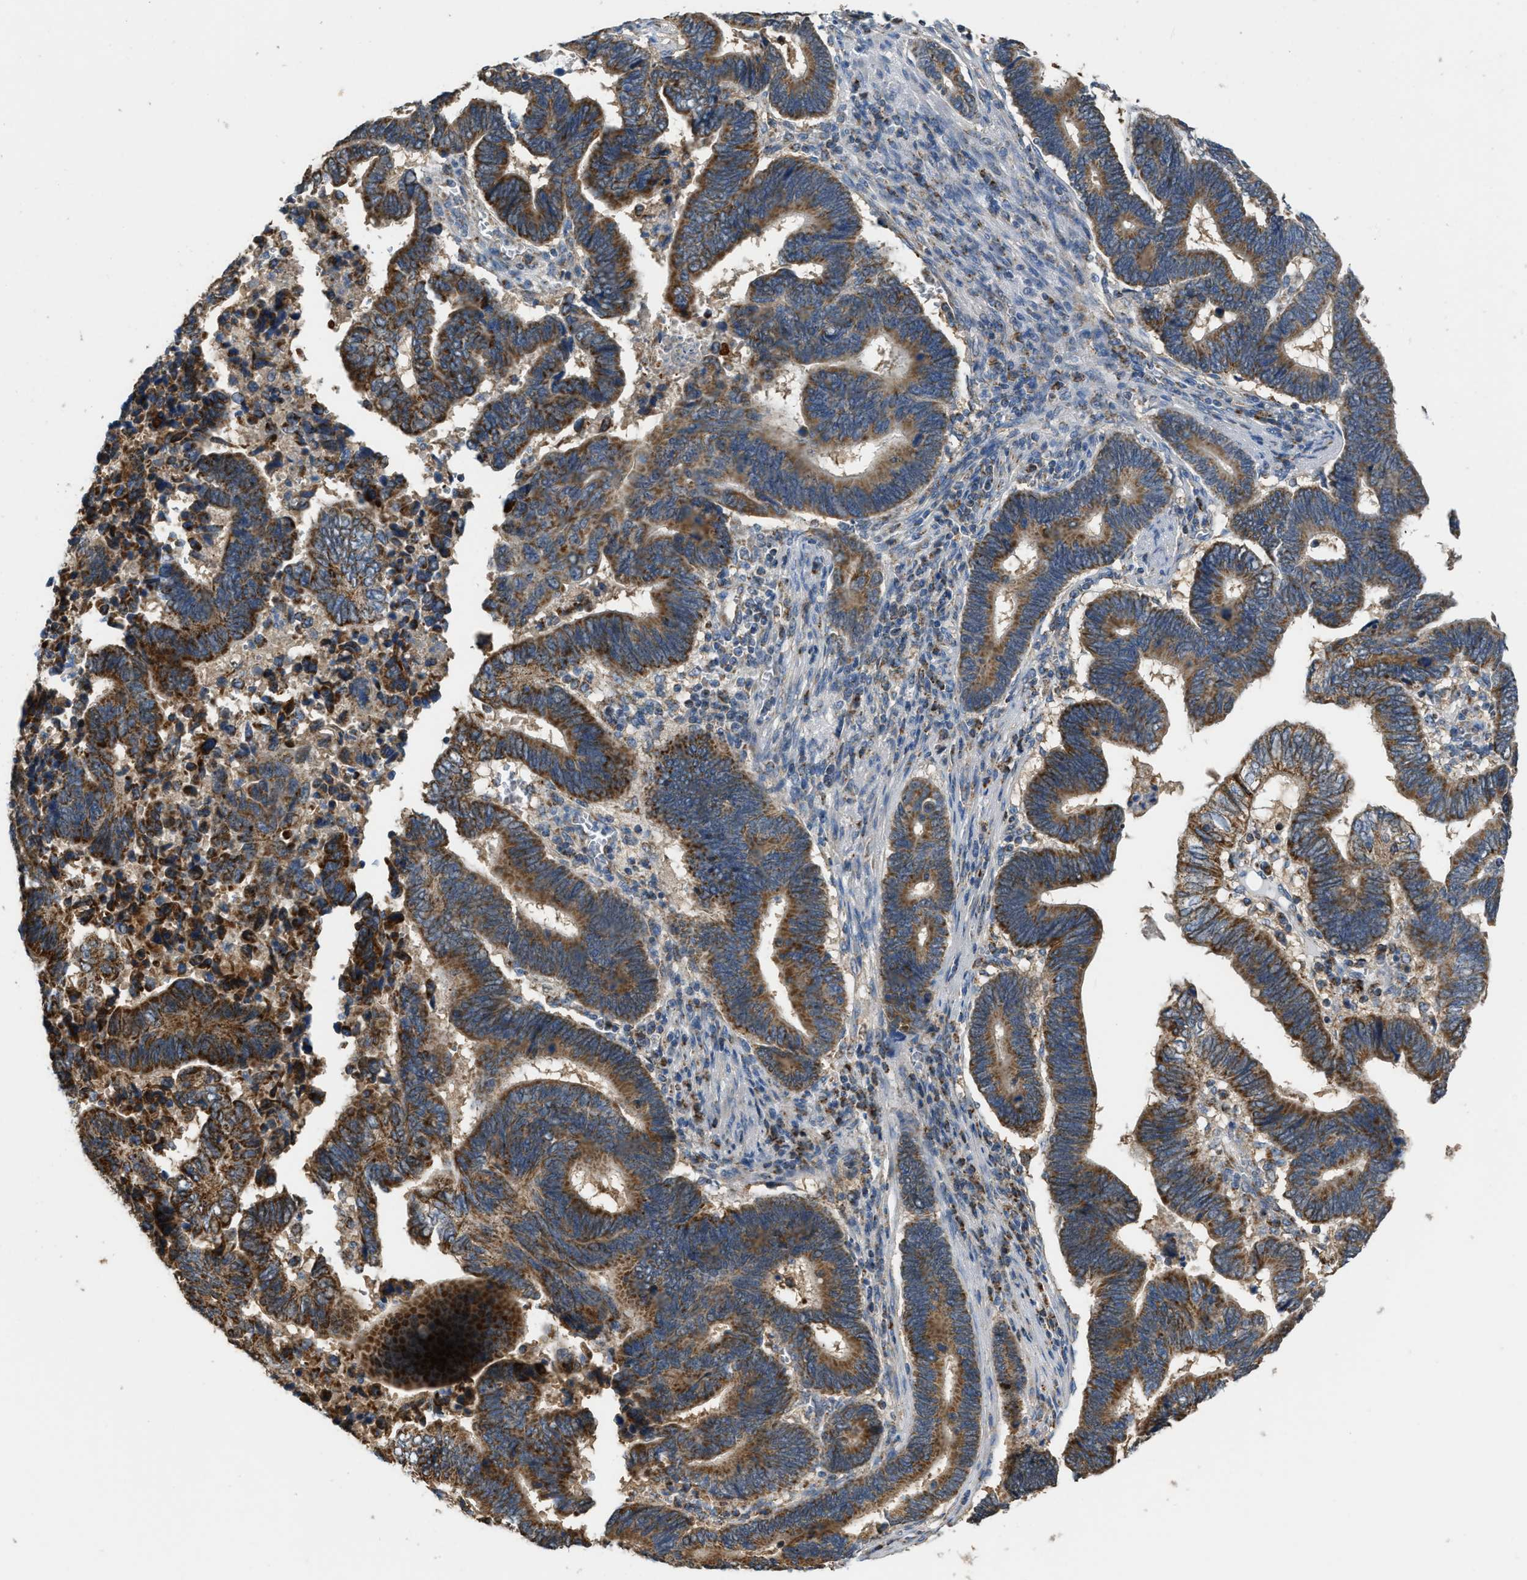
{"staining": {"intensity": "moderate", "quantity": ">75%", "location": "cytoplasmic/membranous"}, "tissue": "pancreatic cancer", "cell_type": "Tumor cells", "image_type": "cancer", "snomed": [{"axis": "morphology", "description": "Adenocarcinoma, NOS"}, {"axis": "topography", "description": "Pancreas"}], "caption": "DAB immunohistochemical staining of human pancreatic cancer (adenocarcinoma) reveals moderate cytoplasmic/membranous protein expression in about >75% of tumor cells. The protein is shown in brown color, while the nuclei are stained blue.", "gene": "ETFB", "patient": {"sex": "female", "age": 70}}